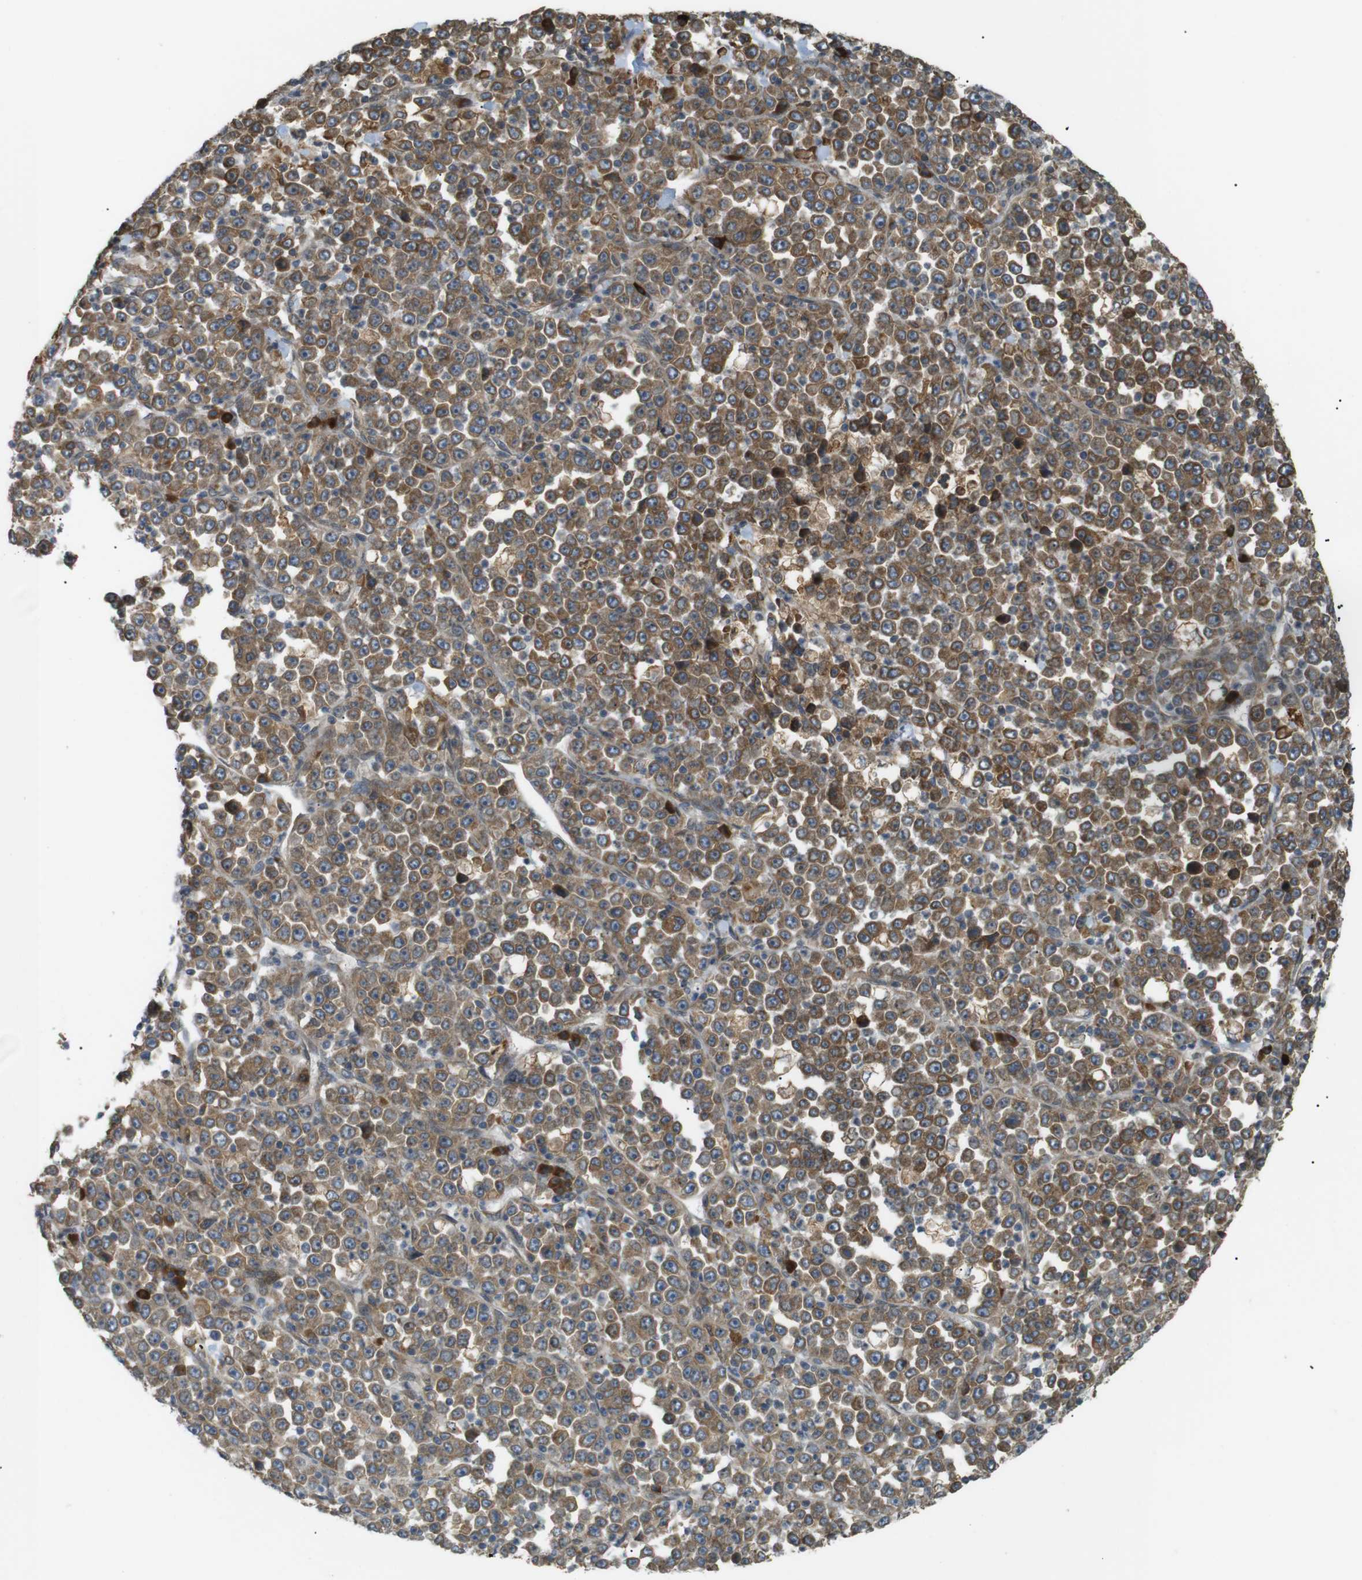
{"staining": {"intensity": "moderate", "quantity": ">75%", "location": "cytoplasmic/membranous"}, "tissue": "stomach cancer", "cell_type": "Tumor cells", "image_type": "cancer", "snomed": [{"axis": "morphology", "description": "Normal tissue, NOS"}, {"axis": "morphology", "description": "Adenocarcinoma, NOS"}, {"axis": "topography", "description": "Stomach, upper"}, {"axis": "topography", "description": "Stomach"}], "caption": "Protein expression analysis of human stomach cancer reveals moderate cytoplasmic/membranous staining in approximately >75% of tumor cells.", "gene": "TMED4", "patient": {"sex": "male", "age": 59}}